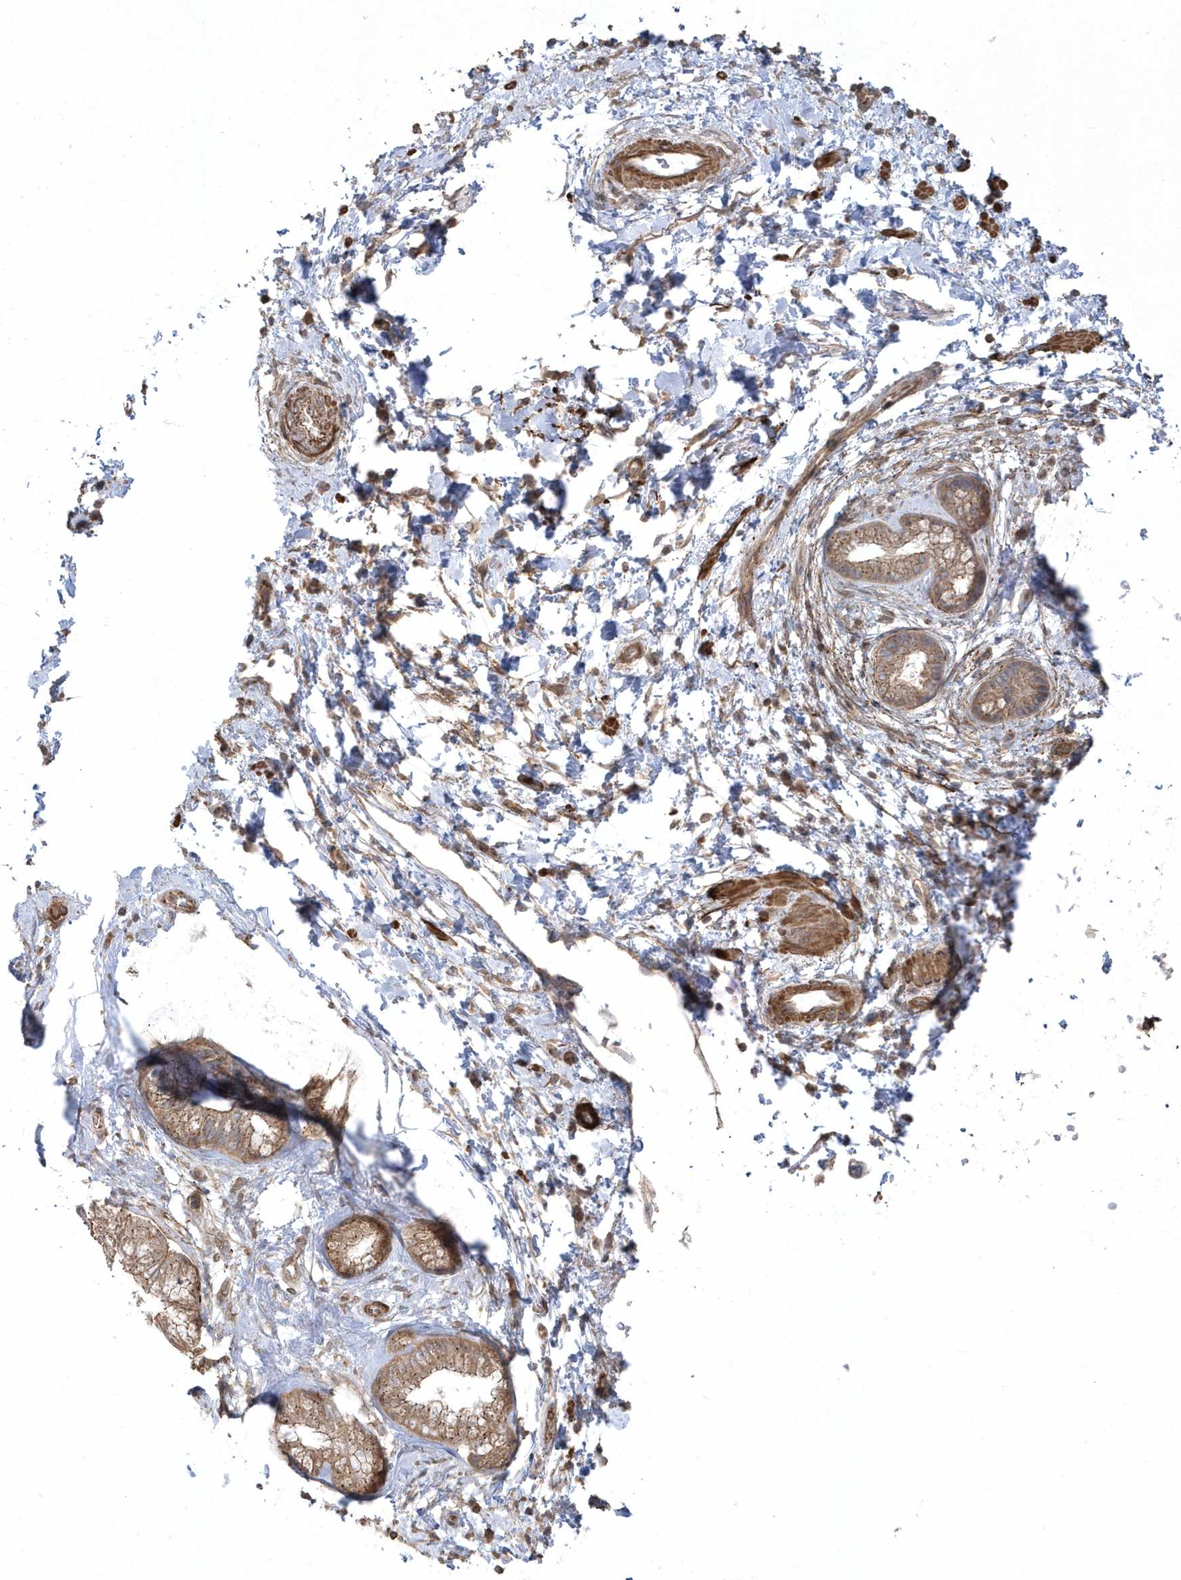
{"staining": {"intensity": "weak", "quantity": ">75%", "location": "cytoplasmic/membranous"}, "tissue": "pancreatic cancer", "cell_type": "Tumor cells", "image_type": "cancer", "snomed": [{"axis": "morphology", "description": "Adenocarcinoma, NOS"}, {"axis": "topography", "description": "Pancreas"}], "caption": "Pancreatic cancer (adenocarcinoma) stained with a protein marker shows weak staining in tumor cells.", "gene": "ARMC8", "patient": {"sex": "female", "age": 73}}